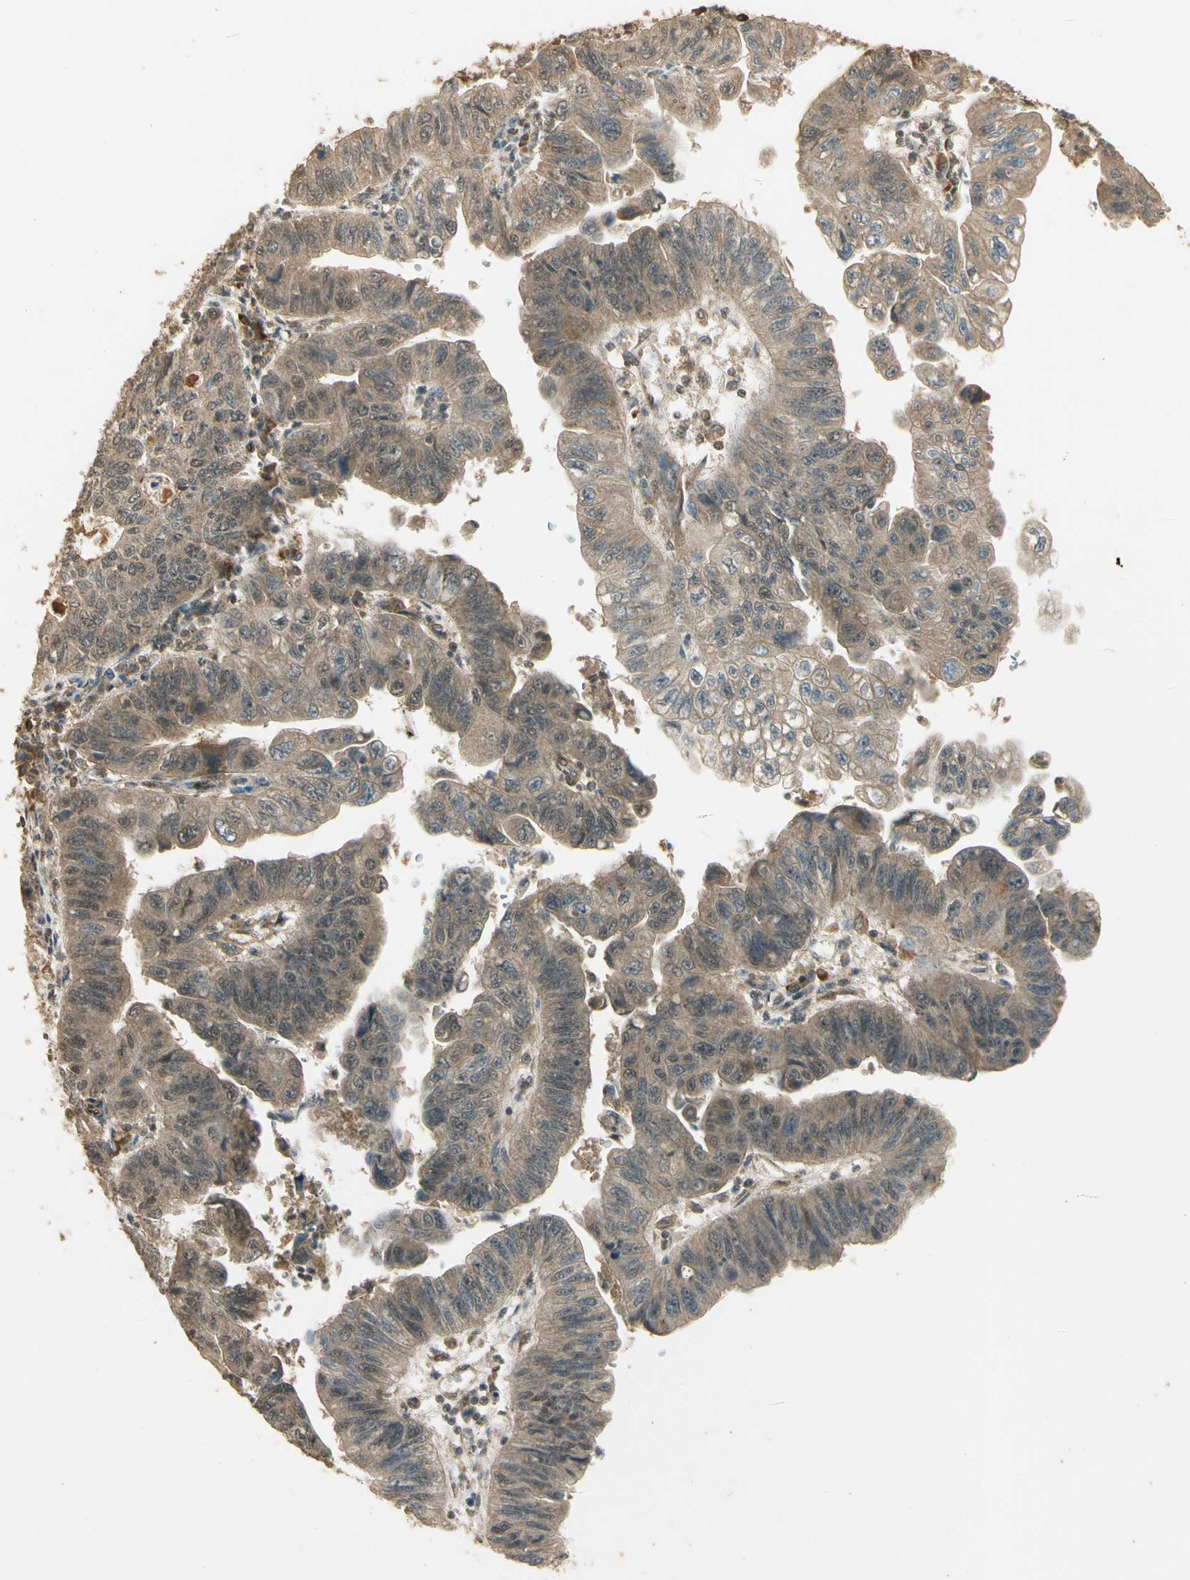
{"staining": {"intensity": "weak", "quantity": ">75%", "location": "cytoplasmic/membranous"}, "tissue": "stomach cancer", "cell_type": "Tumor cells", "image_type": "cancer", "snomed": [{"axis": "morphology", "description": "Adenocarcinoma, NOS"}, {"axis": "topography", "description": "Stomach"}], "caption": "This is an image of immunohistochemistry staining of adenocarcinoma (stomach), which shows weak expression in the cytoplasmic/membranous of tumor cells.", "gene": "GMEB2", "patient": {"sex": "male", "age": 59}}